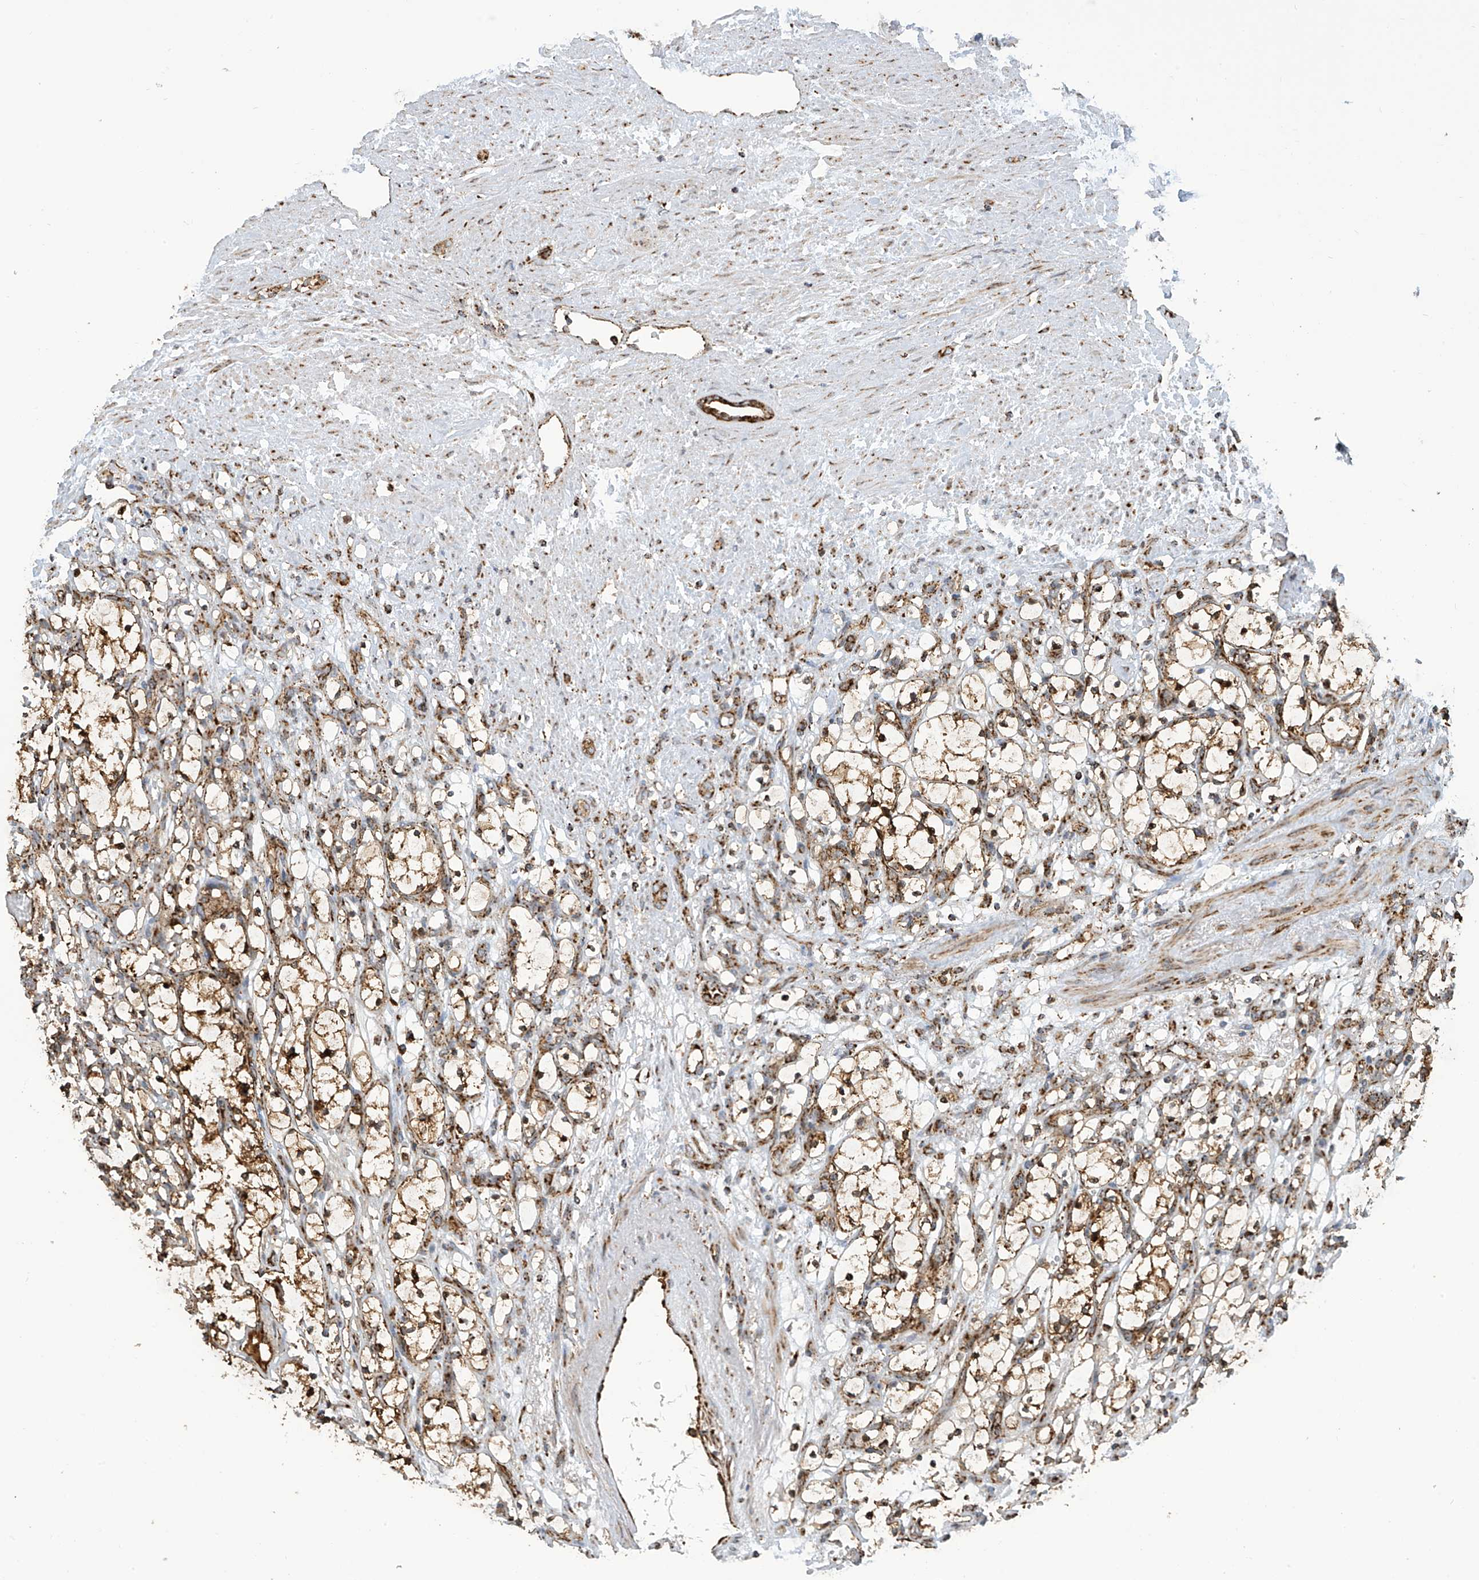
{"staining": {"intensity": "moderate", "quantity": ">75%", "location": "cytoplasmic/membranous"}, "tissue": "renal cancer", "cell_type": "Tumor cells", "image_type": "cancer", "snomed": [{"axis": "morphology", "description": "Adenocarcinoma, NOS"}, {"axis": "topography", "description": "Kidney"}], "caption": "An IHC photomicrograph of tumor tissue is shown. Protein staining in brown highlights moderate cytoplasmic/membranous positivity in renal adenocarcinoma within tumor cells. (DAB IHC with brightfield microscopy, high magnification).", "gene": "COX10", "patient": {"sex": "female", "age": 69}}